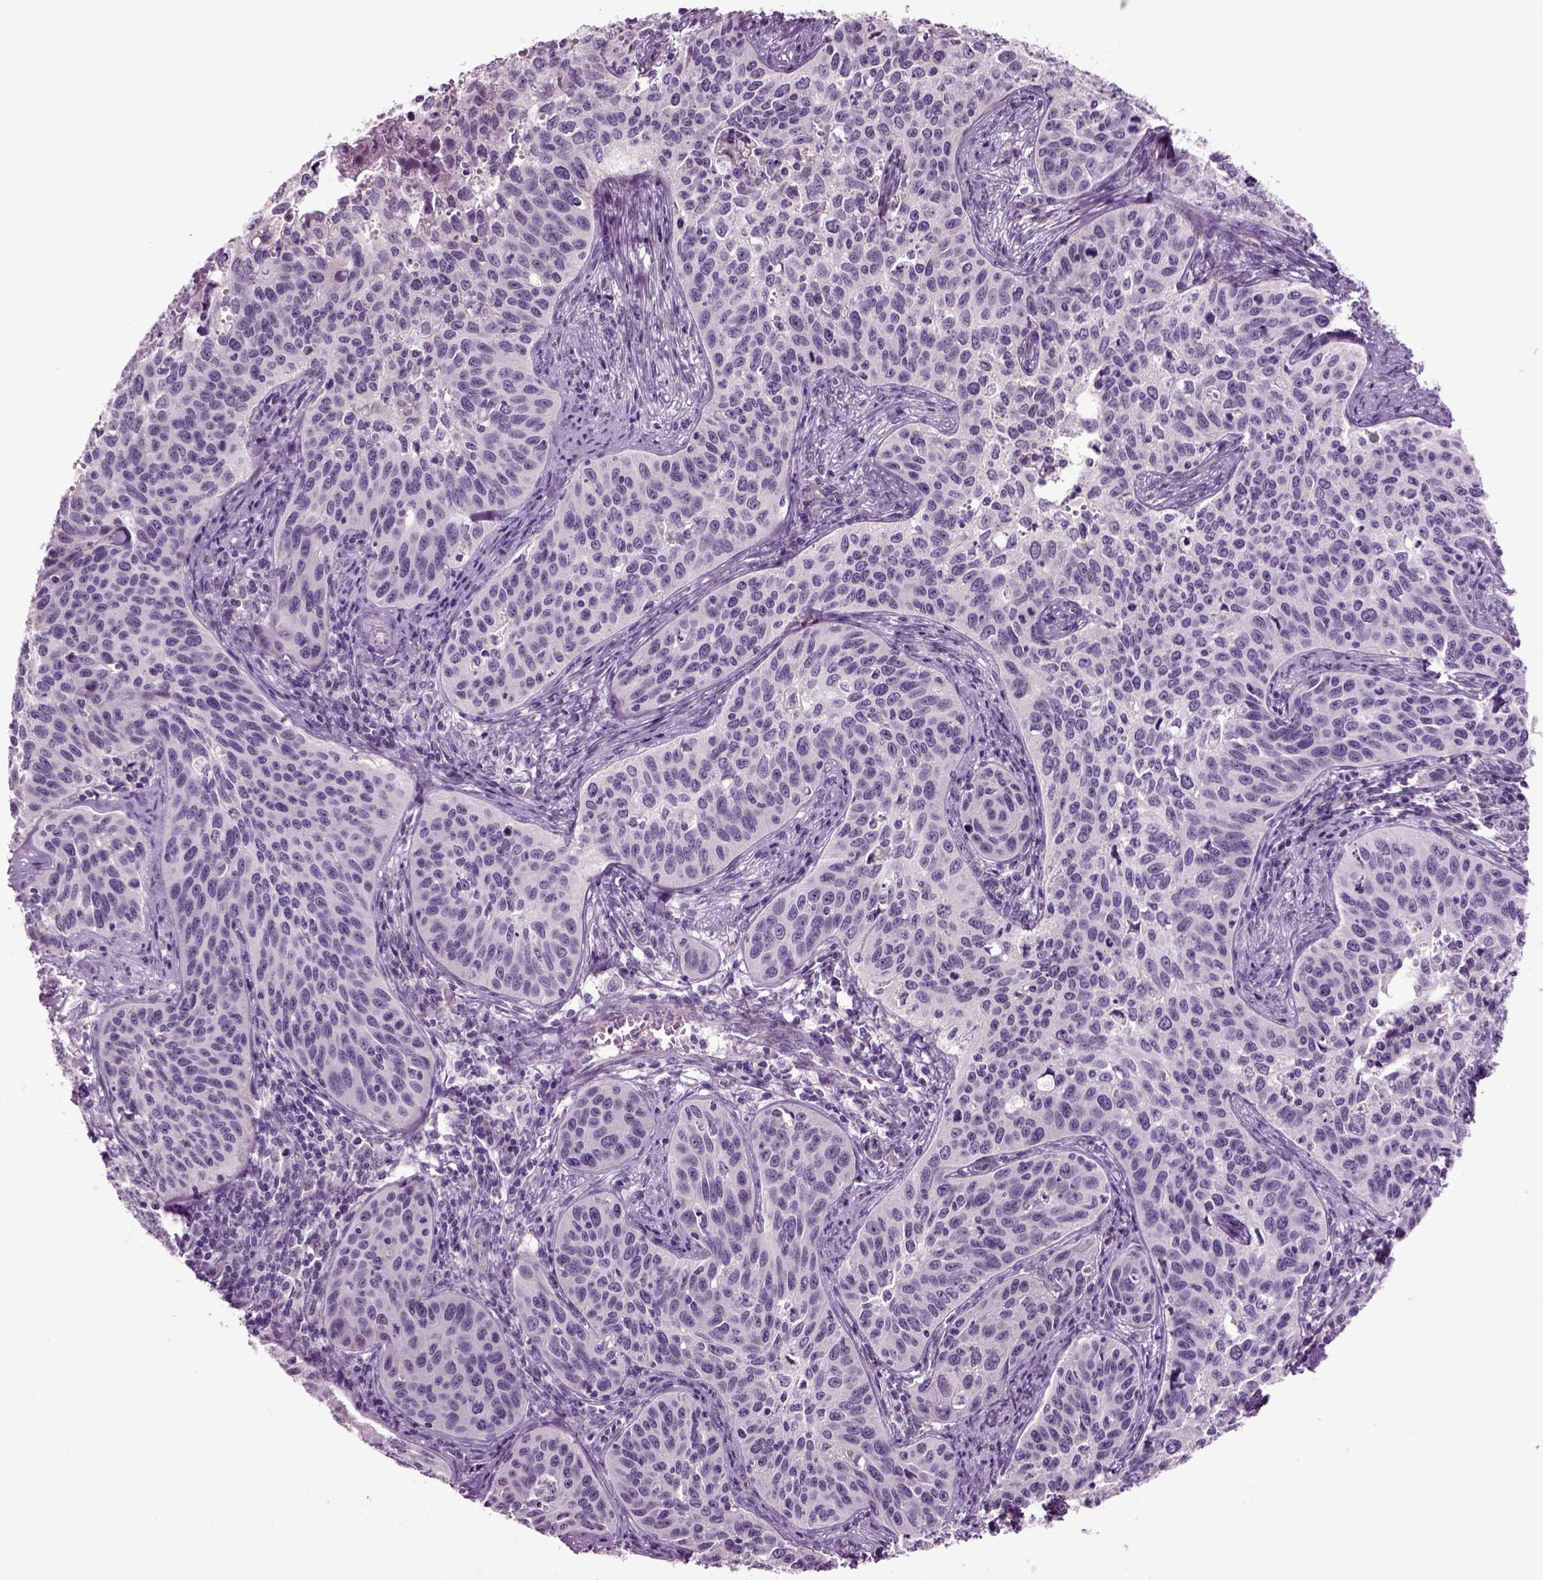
{"staining": {"intensity": "negative", "quantity": "none", "location": "none"}, "tissue": "cervical cancer", "cell_type": "Tumor cells", "image_type": "cancer", "snomed": [{"axis": "morphology", "description": "Squamous cell carcinoma, NOS"}, {"axis": "topography", "description": "Cervix"}], "caption": "The micrograph reveals no significant expression in tumor cells of squamous cell carcinoma (cervical). Nuclei are stained in blue.", "gene": "COL9A2", "patient": {"sex": "female", "age": 31}}